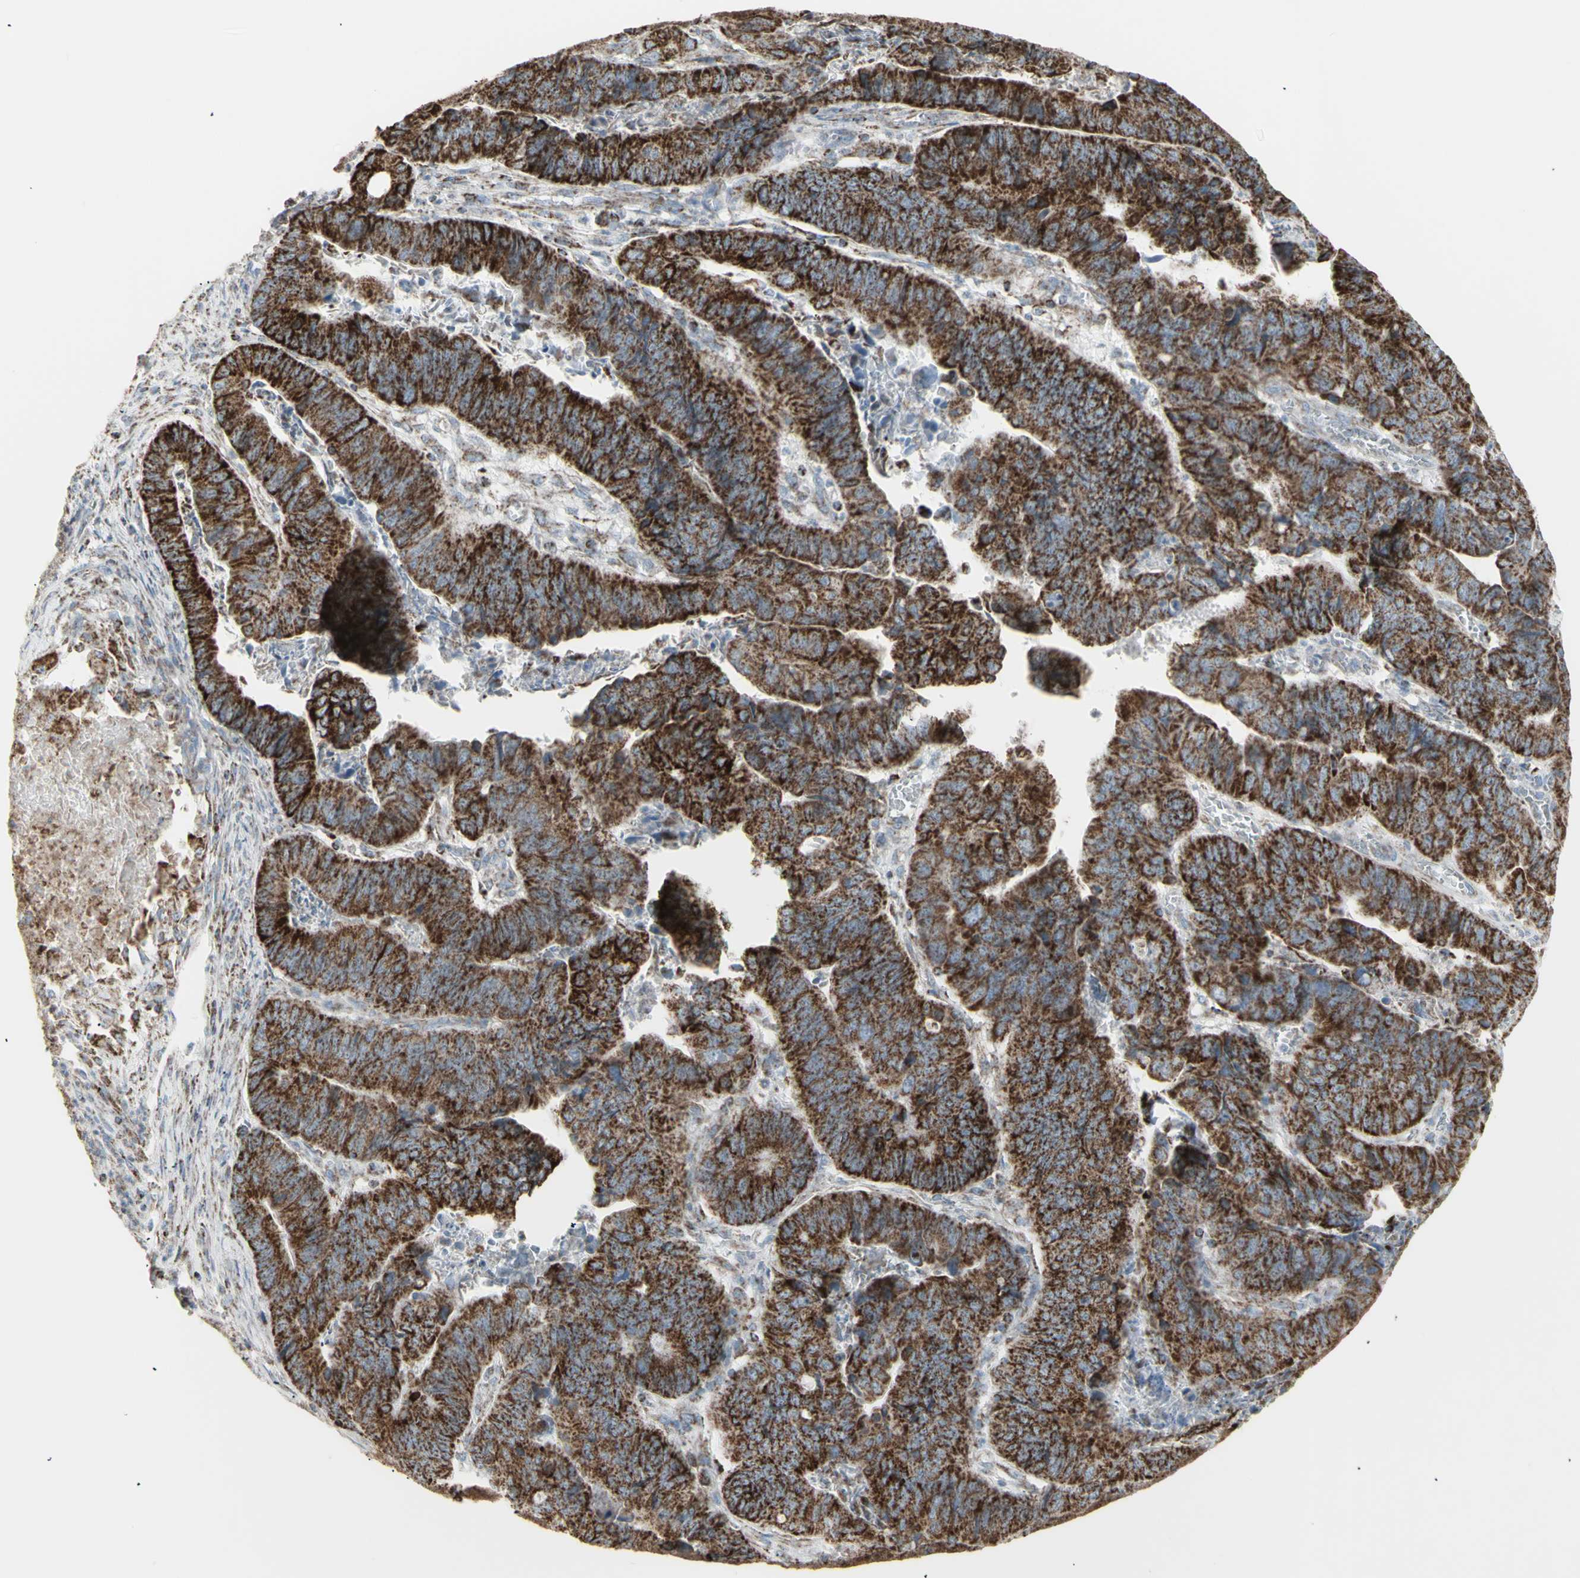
{"staining": {"intensity": "strong", "quantity": ">75%", "location": "cytoplasmic/membranous"}, "tissue": "stomach cancer", "cell_type": "Tumor cells", "image_type": "cancer", "snomed": [{"axis": "morphology", "description": "Adenocarcinoma, NOS"}, {"axis": "topography", "description": "Stomach, lower"}], "caption": "Immunohistochemistry photomicrograph of stomach cancer (adenocarcinoma) stained for a protein (brown), which exhibits high levels of strong cytoplasmic/membranous positivity in about >75% of tumor cells.", "gene": "PLGRKT", "patient": {"sex": "male", "age": 77}}